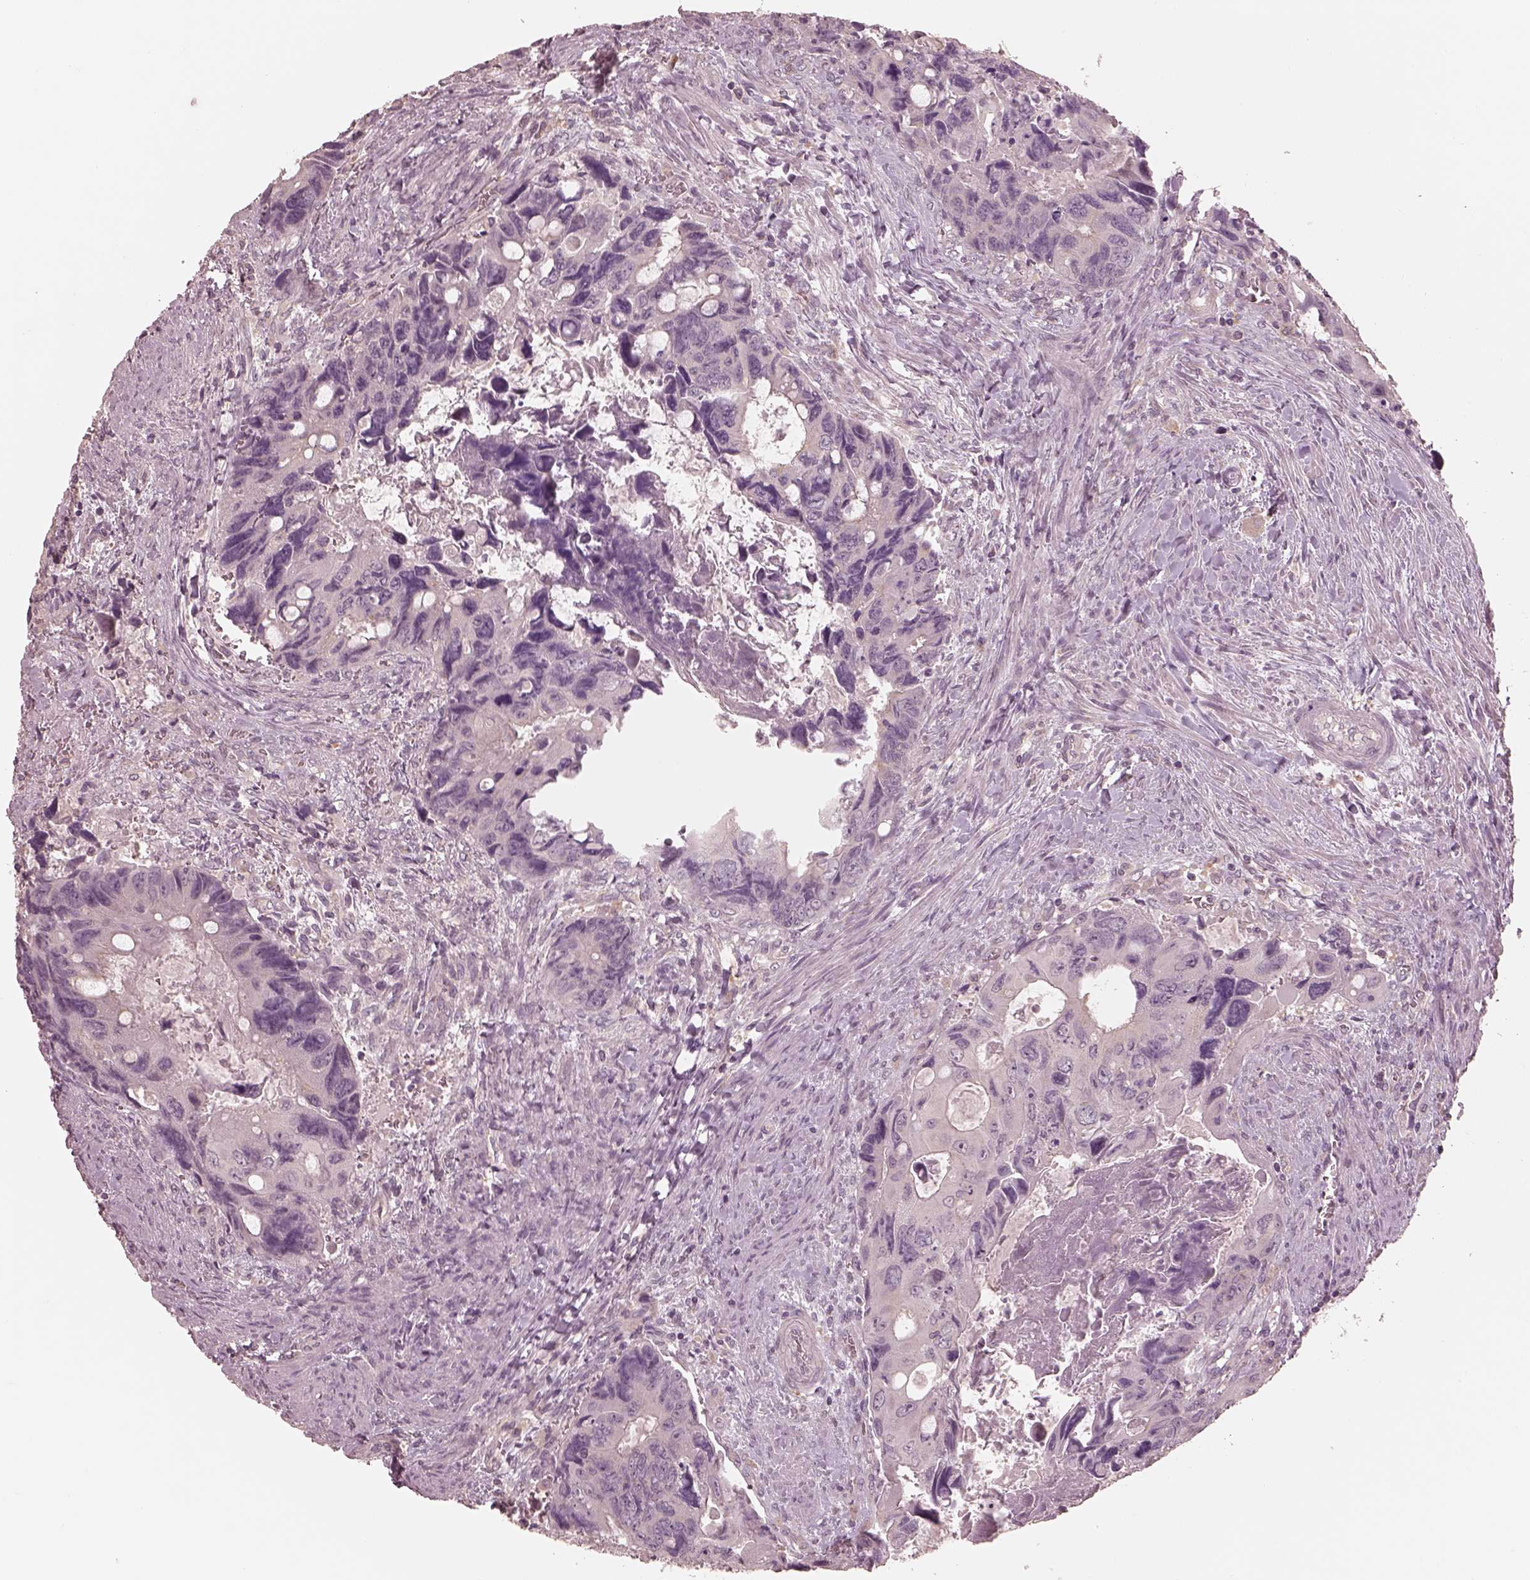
{"staining": {"intensity": "negative", "quantity": "none", "location": "none"}, "tissue": "colorectal cancer", "cell_type": "Tumor cells", "image_type": "cancer", "snomed": [{"axis": "morphology", "description": "Adenocarcinoma, NOS"}, {"axis": "topography", "description": "Rectum"}], "caption": "Colorectal cancer was stained to show a protein in brown. There is no significant staining in tumor cells. (Brightfield microscopy of DAB immunohistochemistry (IHC) at high magnification).", "gene": "PRKACG", "patient": {"sex": "male", "age": 62}}